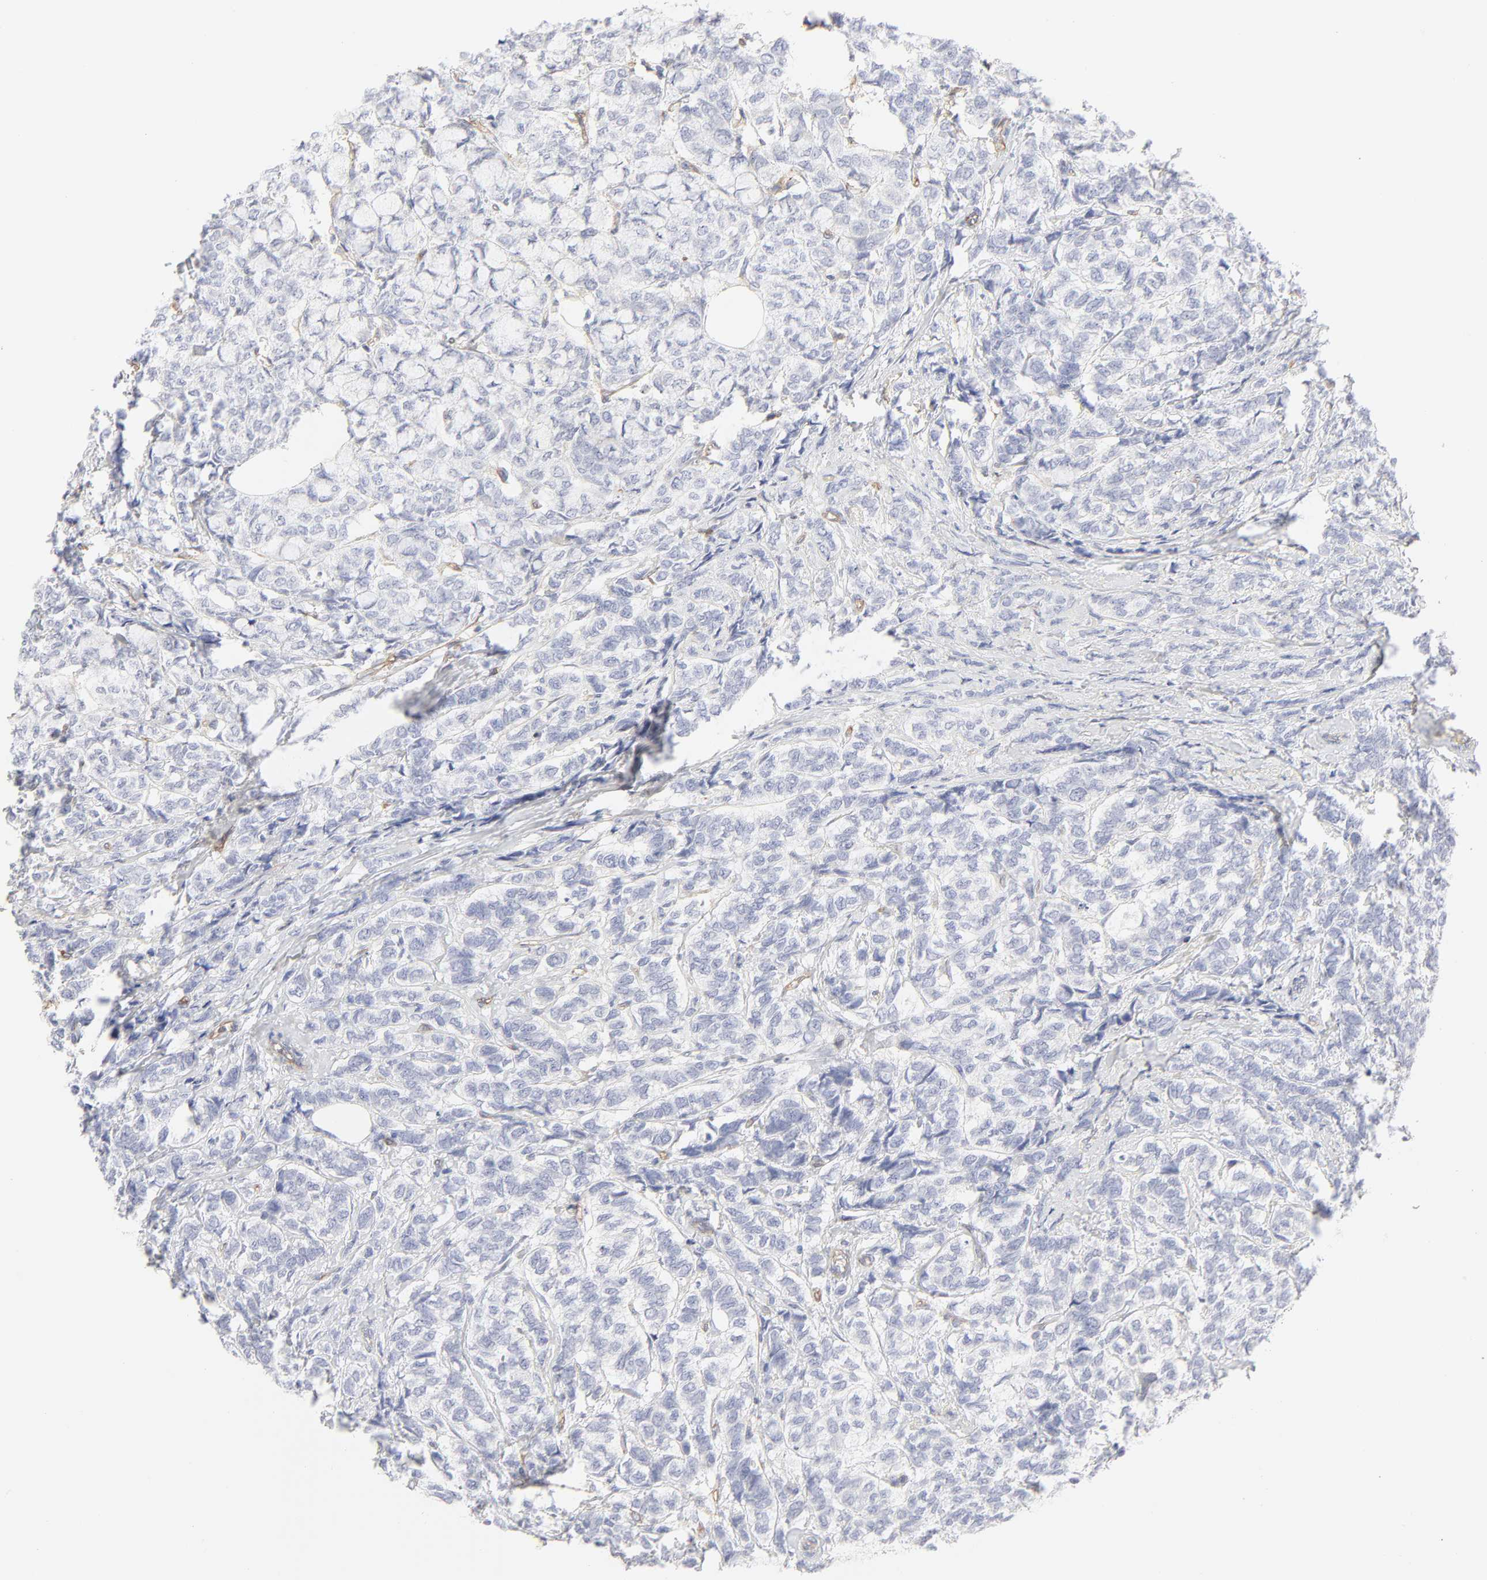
{"staining": {"intensity": "negative", "quantity": "none", "location": "none"}, "tissue": "breast cancer", "cell_type": "Tumor cells", "image_type": "cancer", "snomed": [{"axis": "morphology", "description": "Lobular carcinoma"}, {"axis": "topography", "description": "Breast"}], "caption": "Breast cancer was stained to show a protein in brown. There is no significant expression in tumor cells. (DAB IHC visualized using brightfield microscopy, high magnification).", "gene": "ITGA5", "patient": {"sex": "female", "age": 60}}